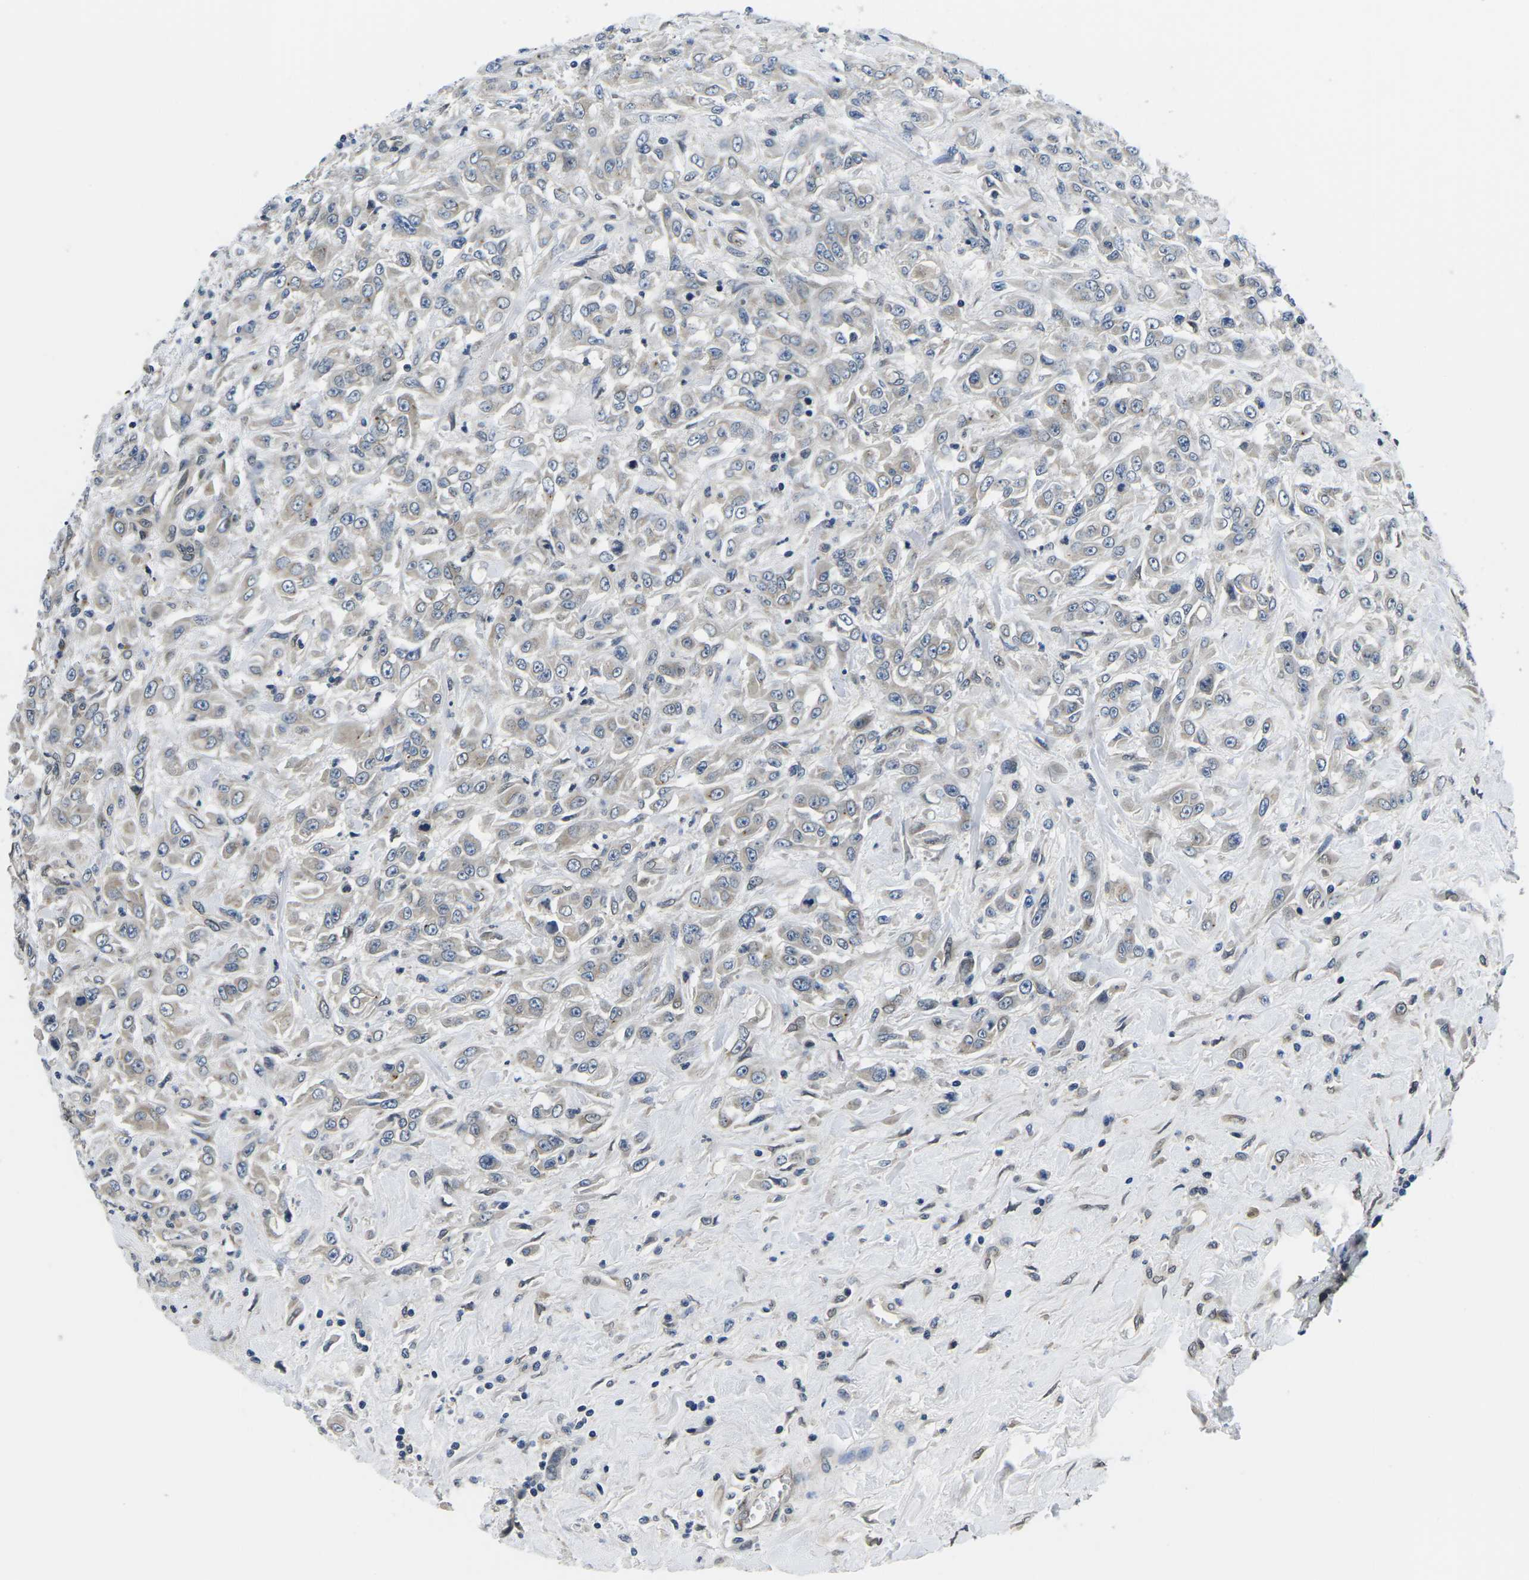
{"staining": {"intensity": "negative", "quantity": "none", "location": "none"}, "tissue": "urothelial cancer", "cell_type": "Tumor cells", "image_type": "cancer", "snomed": [{"axis": "morphology", "description": "Urothelial carcinoma, High grade"}, {"axis": "topography", "description": "Urinary bladder"}], "caption": "There is no significant staining in tumor cells of urothelial cancer. (Immunohistochemistry, brightfield microscopy, high magnification).", "gene": "SNX10", "patient": {"sex": "male", "age": 46}}